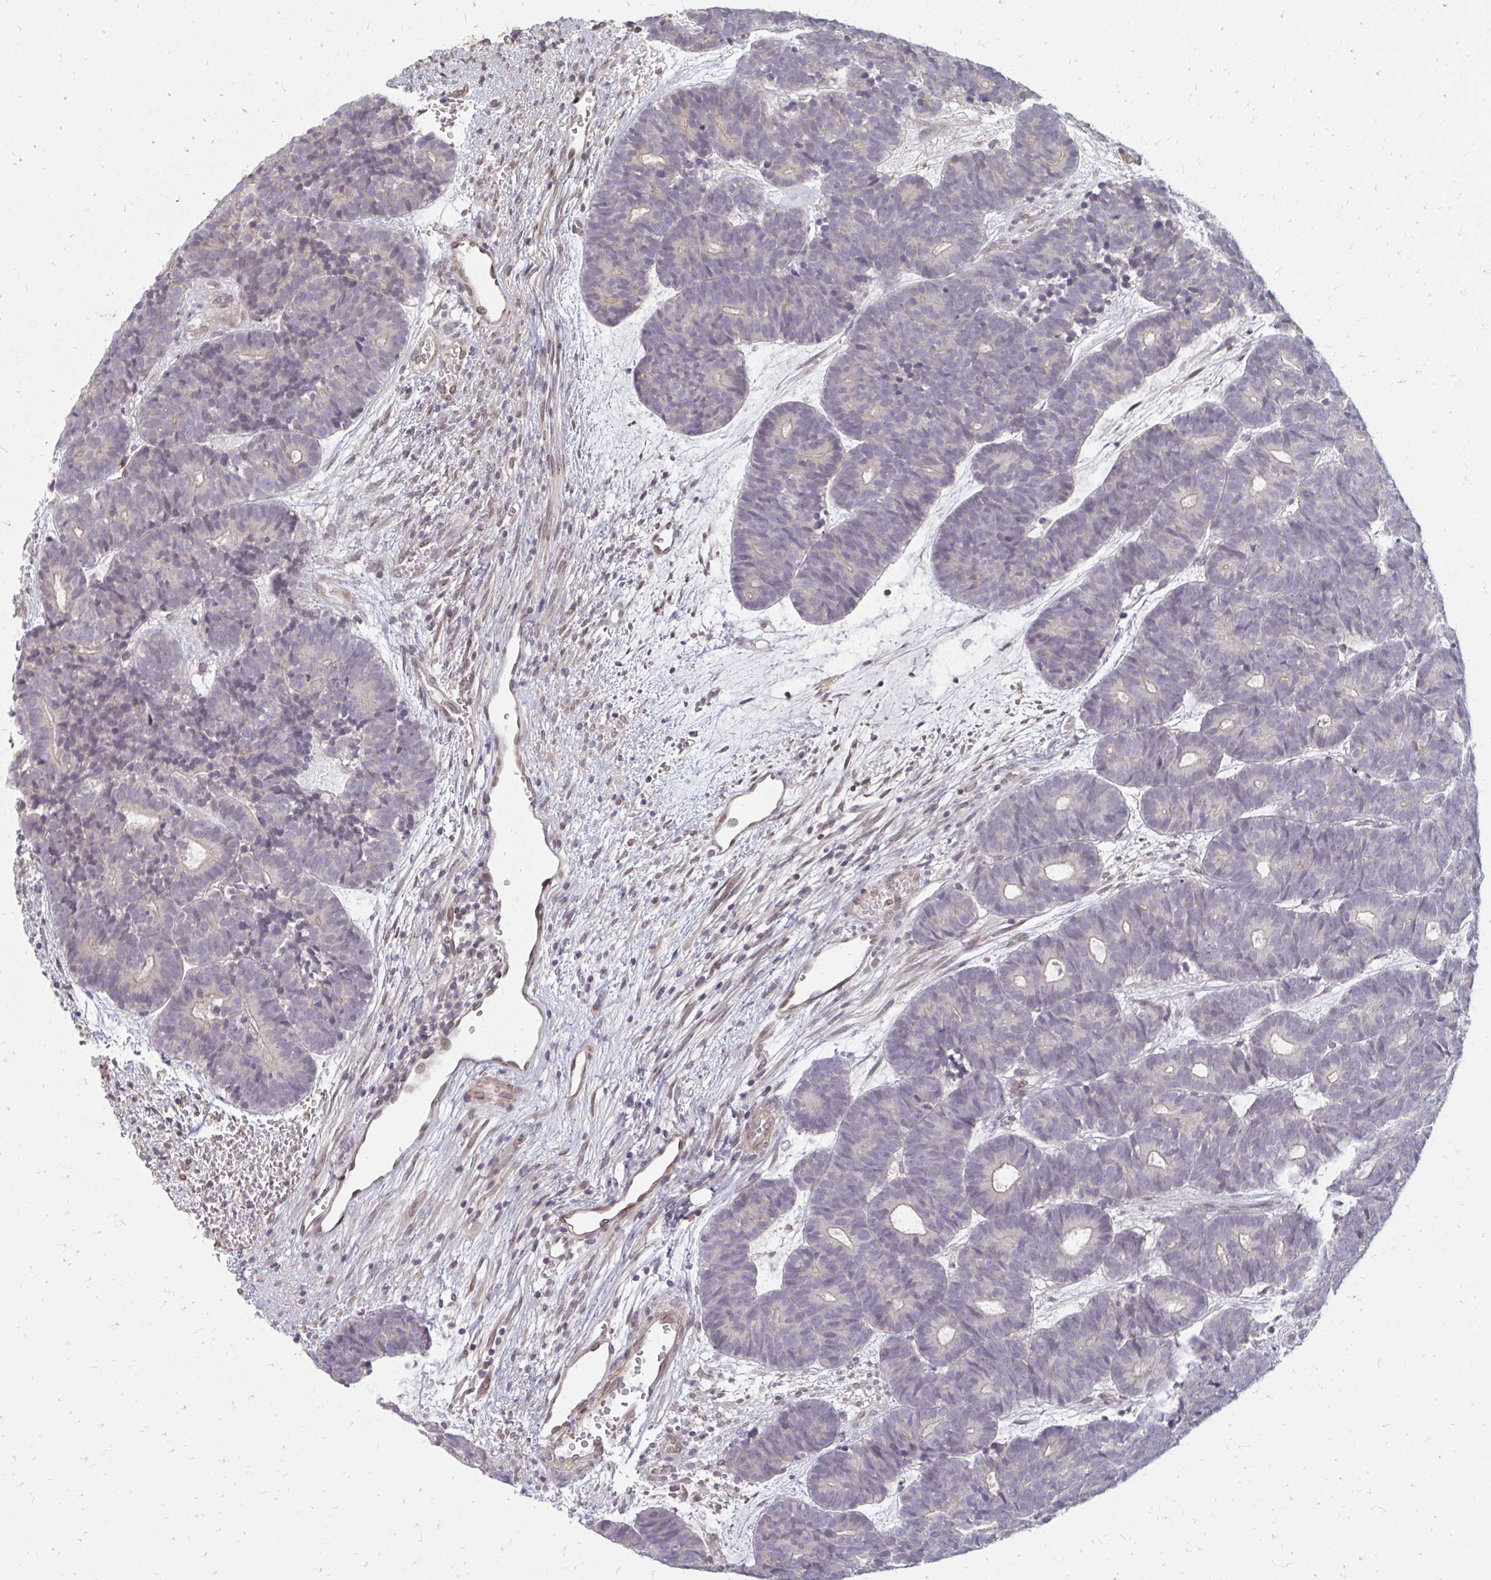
{"staining": {"intensity": "negative", "quantity": "none", "location": "none"}, "tissue": "head and neck cancer", "cell_type": "Tumor cells", "image_type": "cancer", "snomed": [{"axis": "morphology", "description": "Adenocarcinoma, NOS"}, {"axis": "topography", "description": "Head-Neck"}], "caption": "DAB (3,3'-diaminobenzidine) immunohistochemical staining of human head and neck cancer displays no significant staining in tumor cells.", "gene": "GPC5", "patient": {"sex": "female", "age": 81}}